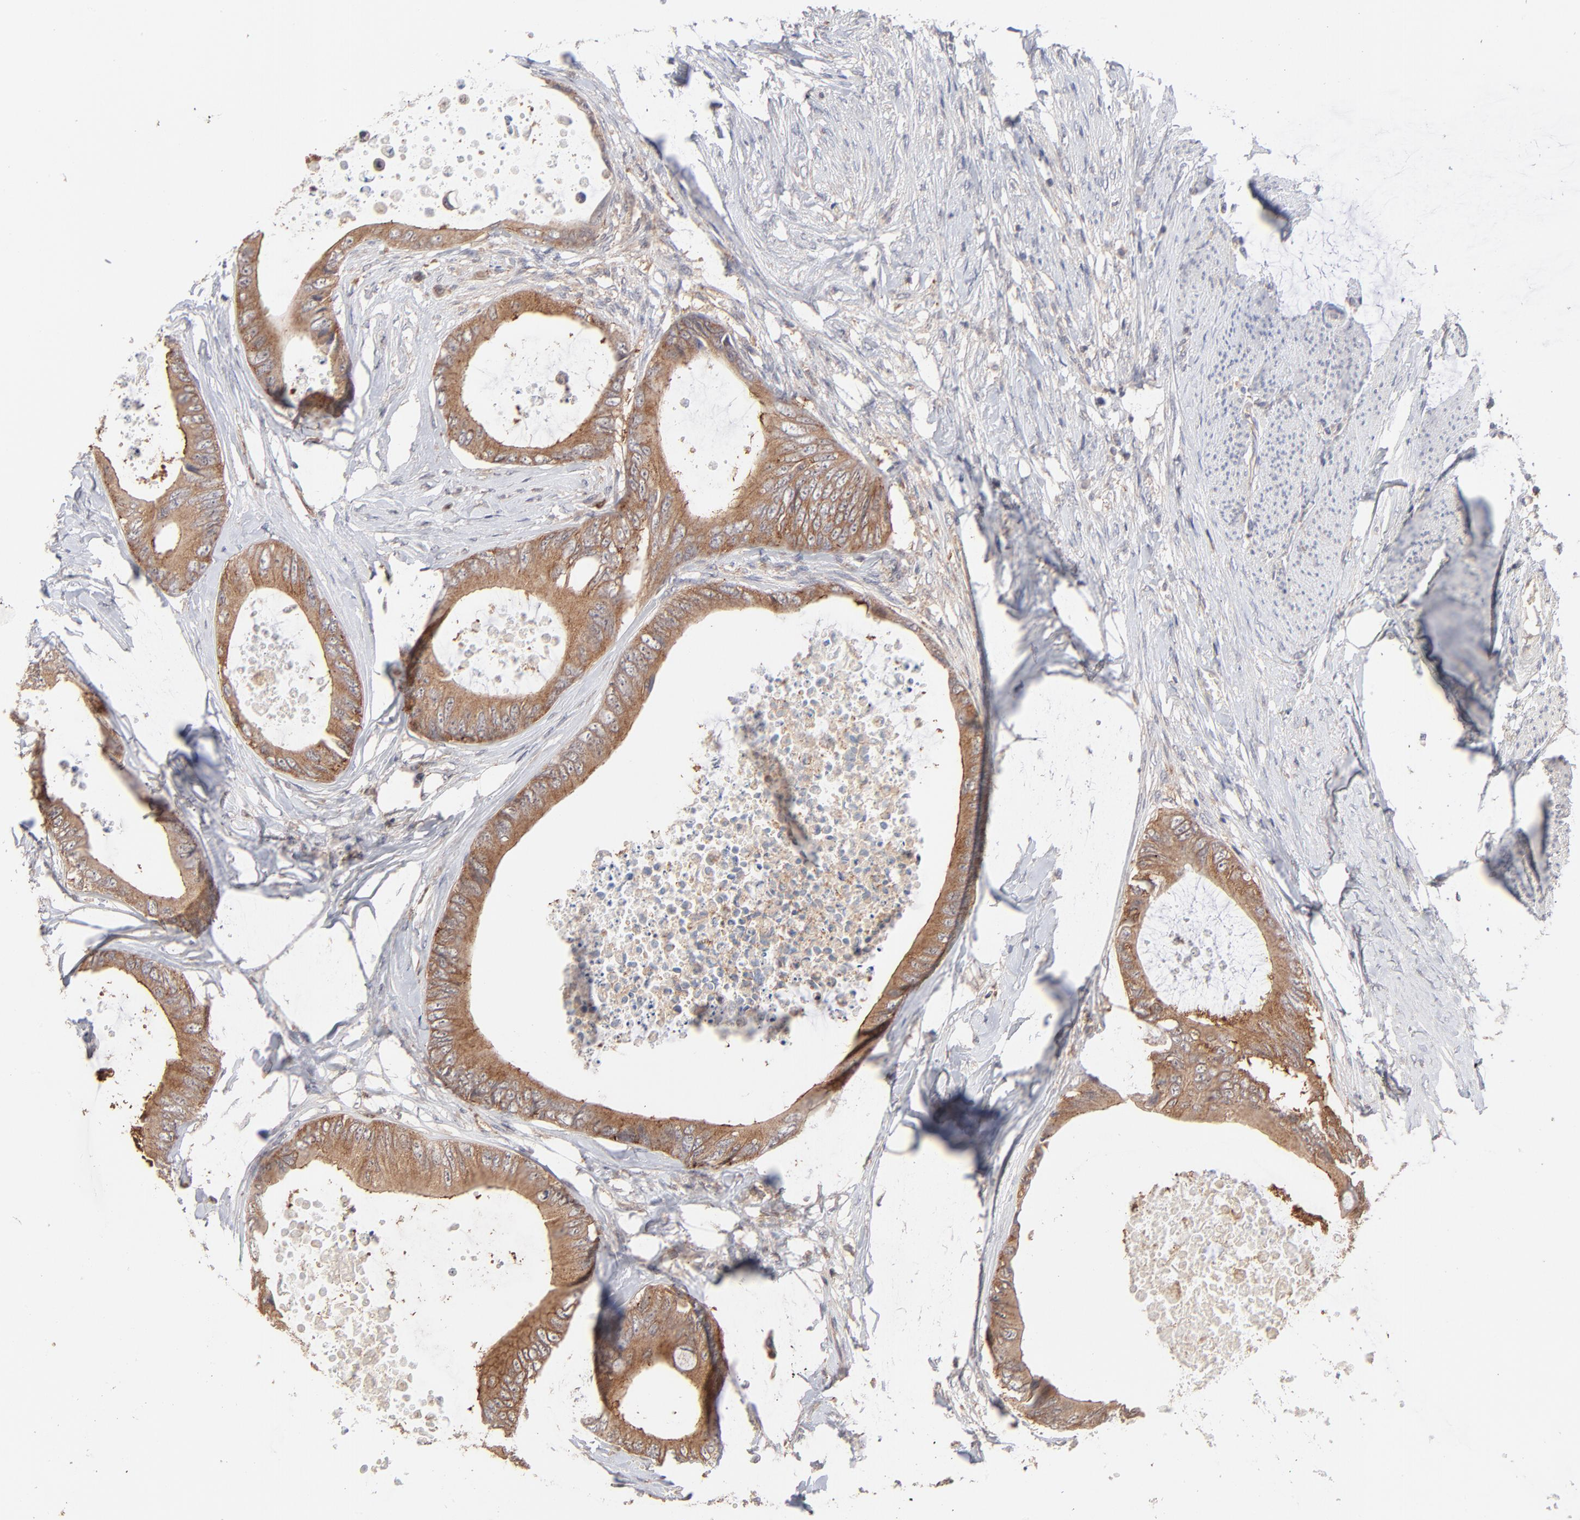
{"staining": {"intensity": "moderate", "quantity": ">75%", "location": "cytoplasmic/membranous"}, "tissue": "colorectal cancer", "cell_type": "Tumor cells", "image_type": "cancer", "snomed": [{"axis": "morphology", "description": "Normal tissue, NOS"}, {"axis": "morphology", "description": "Adenocarcinoma, NOS"}, {"axis": "topography", "description": "Rectum"}, {"axis": "topography", "description": "Peripheral nerve tissue"}], "caption": "IHC image of neoplastic tissue: colorectal cancer stained using immunohistochemistry displays medium levels of moderate protein expression localized specifically in the cytoplasmic/membranous of tumor cells, appearing as a cytoplasmic/membranous brown color.", "gene": "IVNS1ABP", "patient": {"sex": "female", "age": 77}}